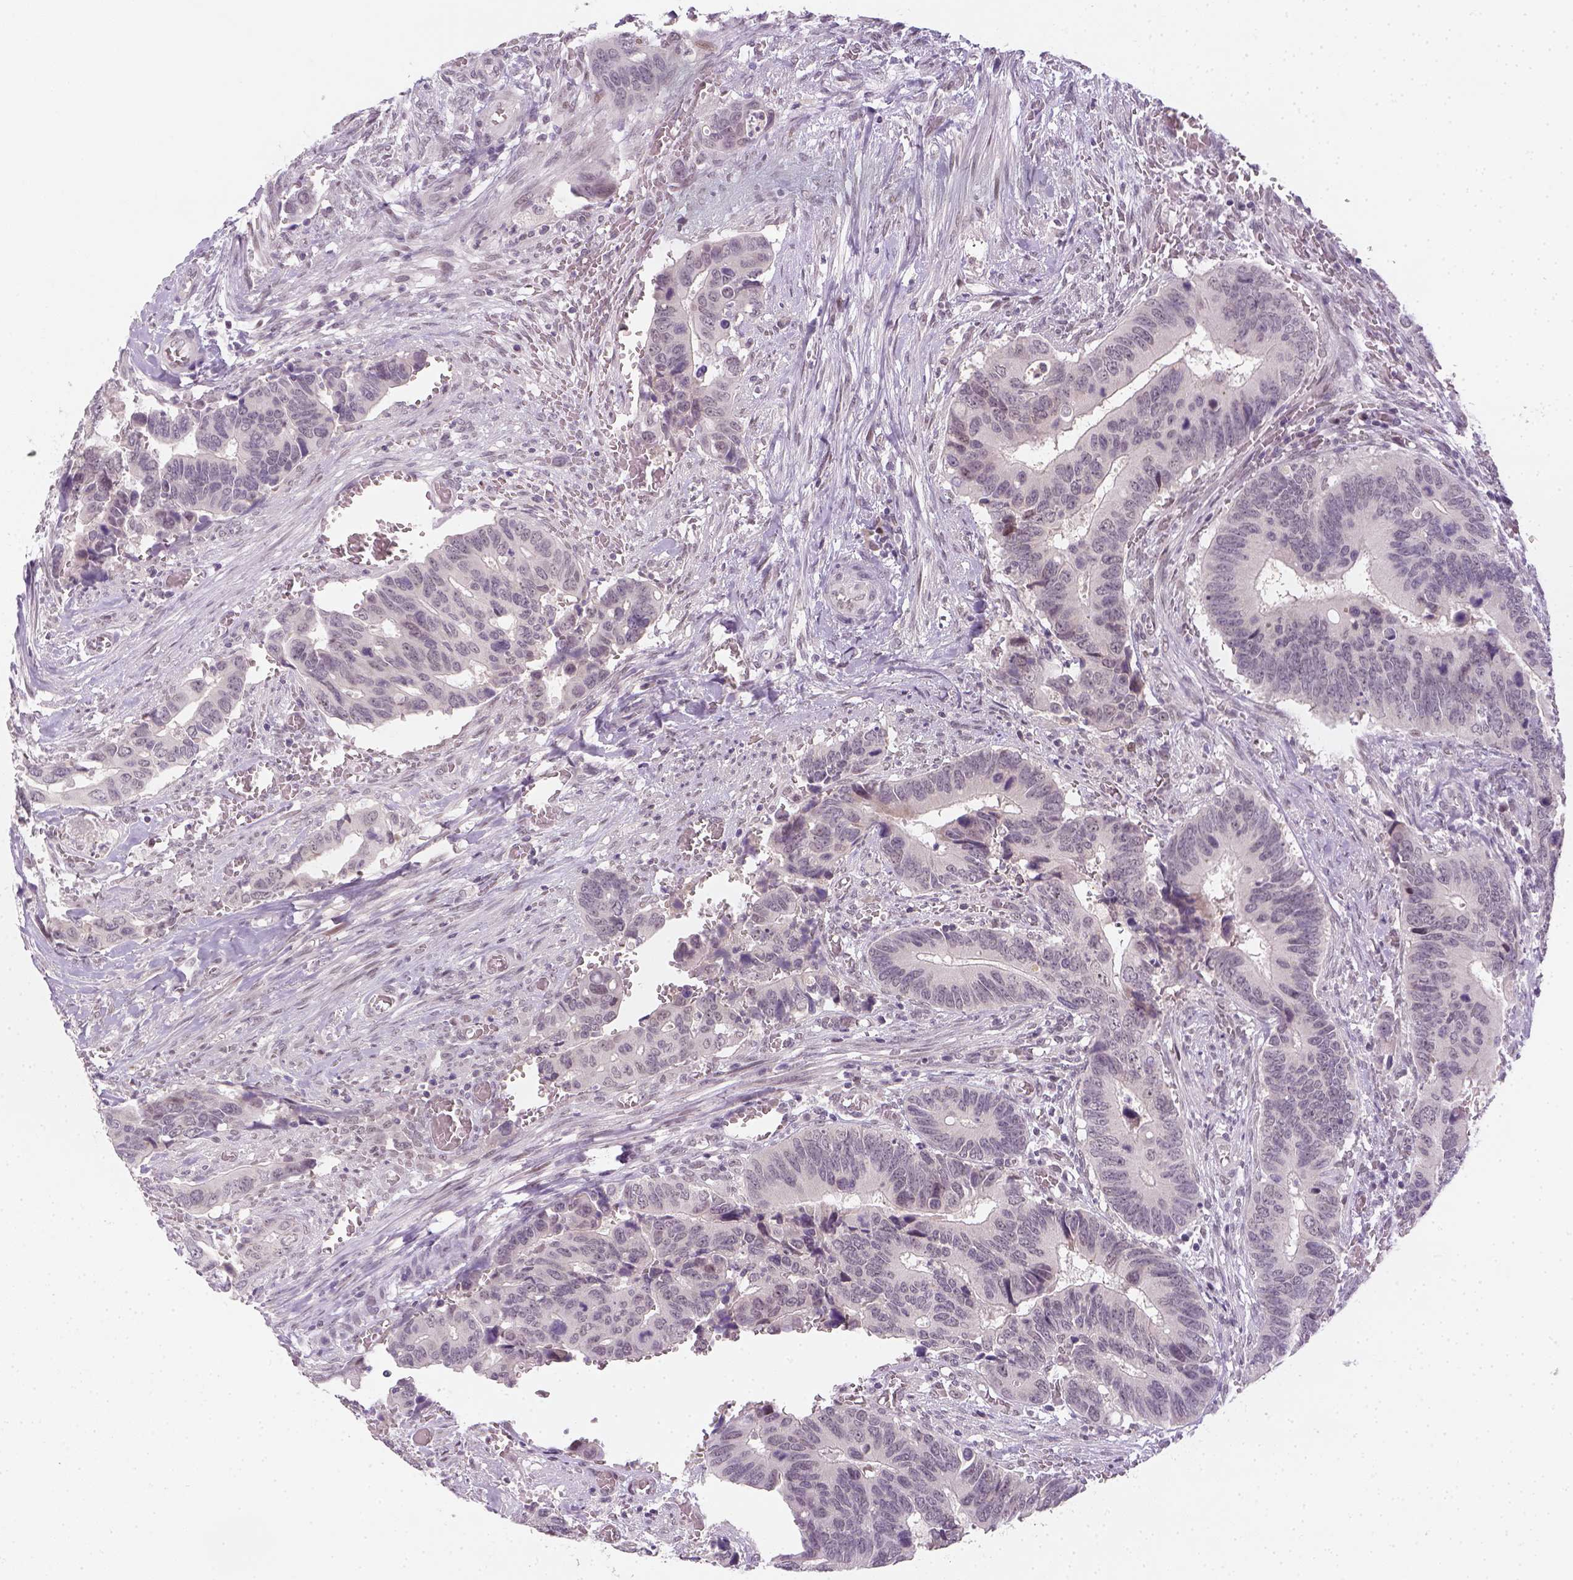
{"staining": {"intensity": "negative", "quantity": "none", "location": "none"}, "tissue": "colorectal cancer", "cell_type": "Tumor cells", "image_type": "cancer", "snomed": [{"axis": "morphology", "description": "Adenocarcinoma, NOS"}, {"axis": "topography", "description": "Colon"}], "caption": "High magnification brightfield microscopy of adenocarcinoma (colorectal) stained with DAB (3,3'-diaminobenzidine) (brown) and counterstained with hematoxylin (blue): tumor cells show no significant staining. Brightfield microscopy of immunohistochemistry (IHC) stained with DAB (brown) and hematoxylin (blue), captured at high magnification.", "gene": "MAGEB3", "patient": {"sex": "male", "age": 49}}